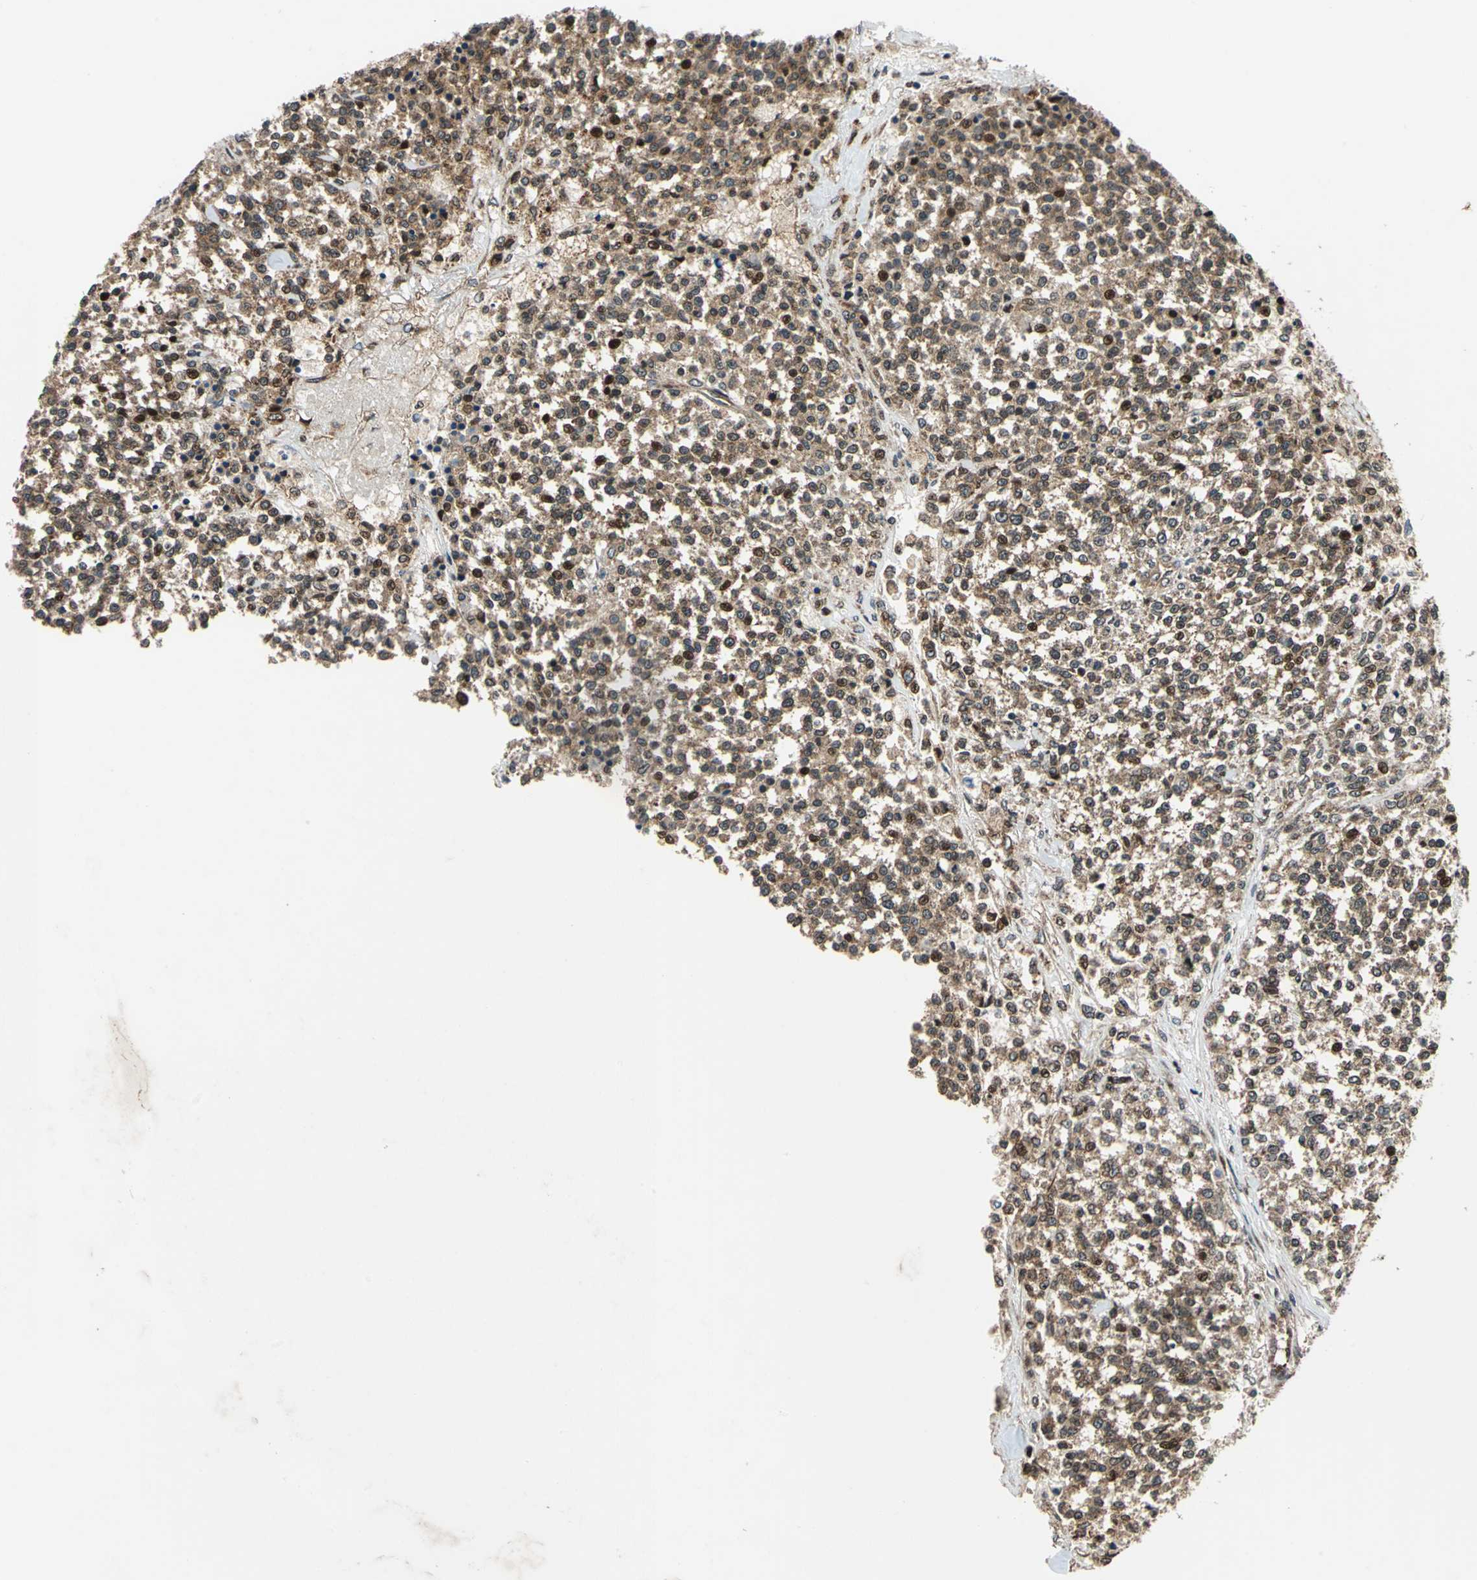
{"staining": {"intensity": "moderate", "quantity": ">75%", "location": "cytoplasmic/membranous,nuclear"}, "tissue": "testis cancer", "cell_type": "Tumor cells", "image_type": "cancer", "snomed": [{"axis": "morphology", "description": "Seminoma, NOS"}, {"axis": "topography", "description": "Testis"}], "caption": "Testis cancer (seminoma) stained with immunohistochemistry (IHC) displays moderate cytoplasmic/membranous and nuclear positivity in approximately >75% of tumor cells.", "gene": "AATF", "patient": {"sex": "male", "age": 59}}